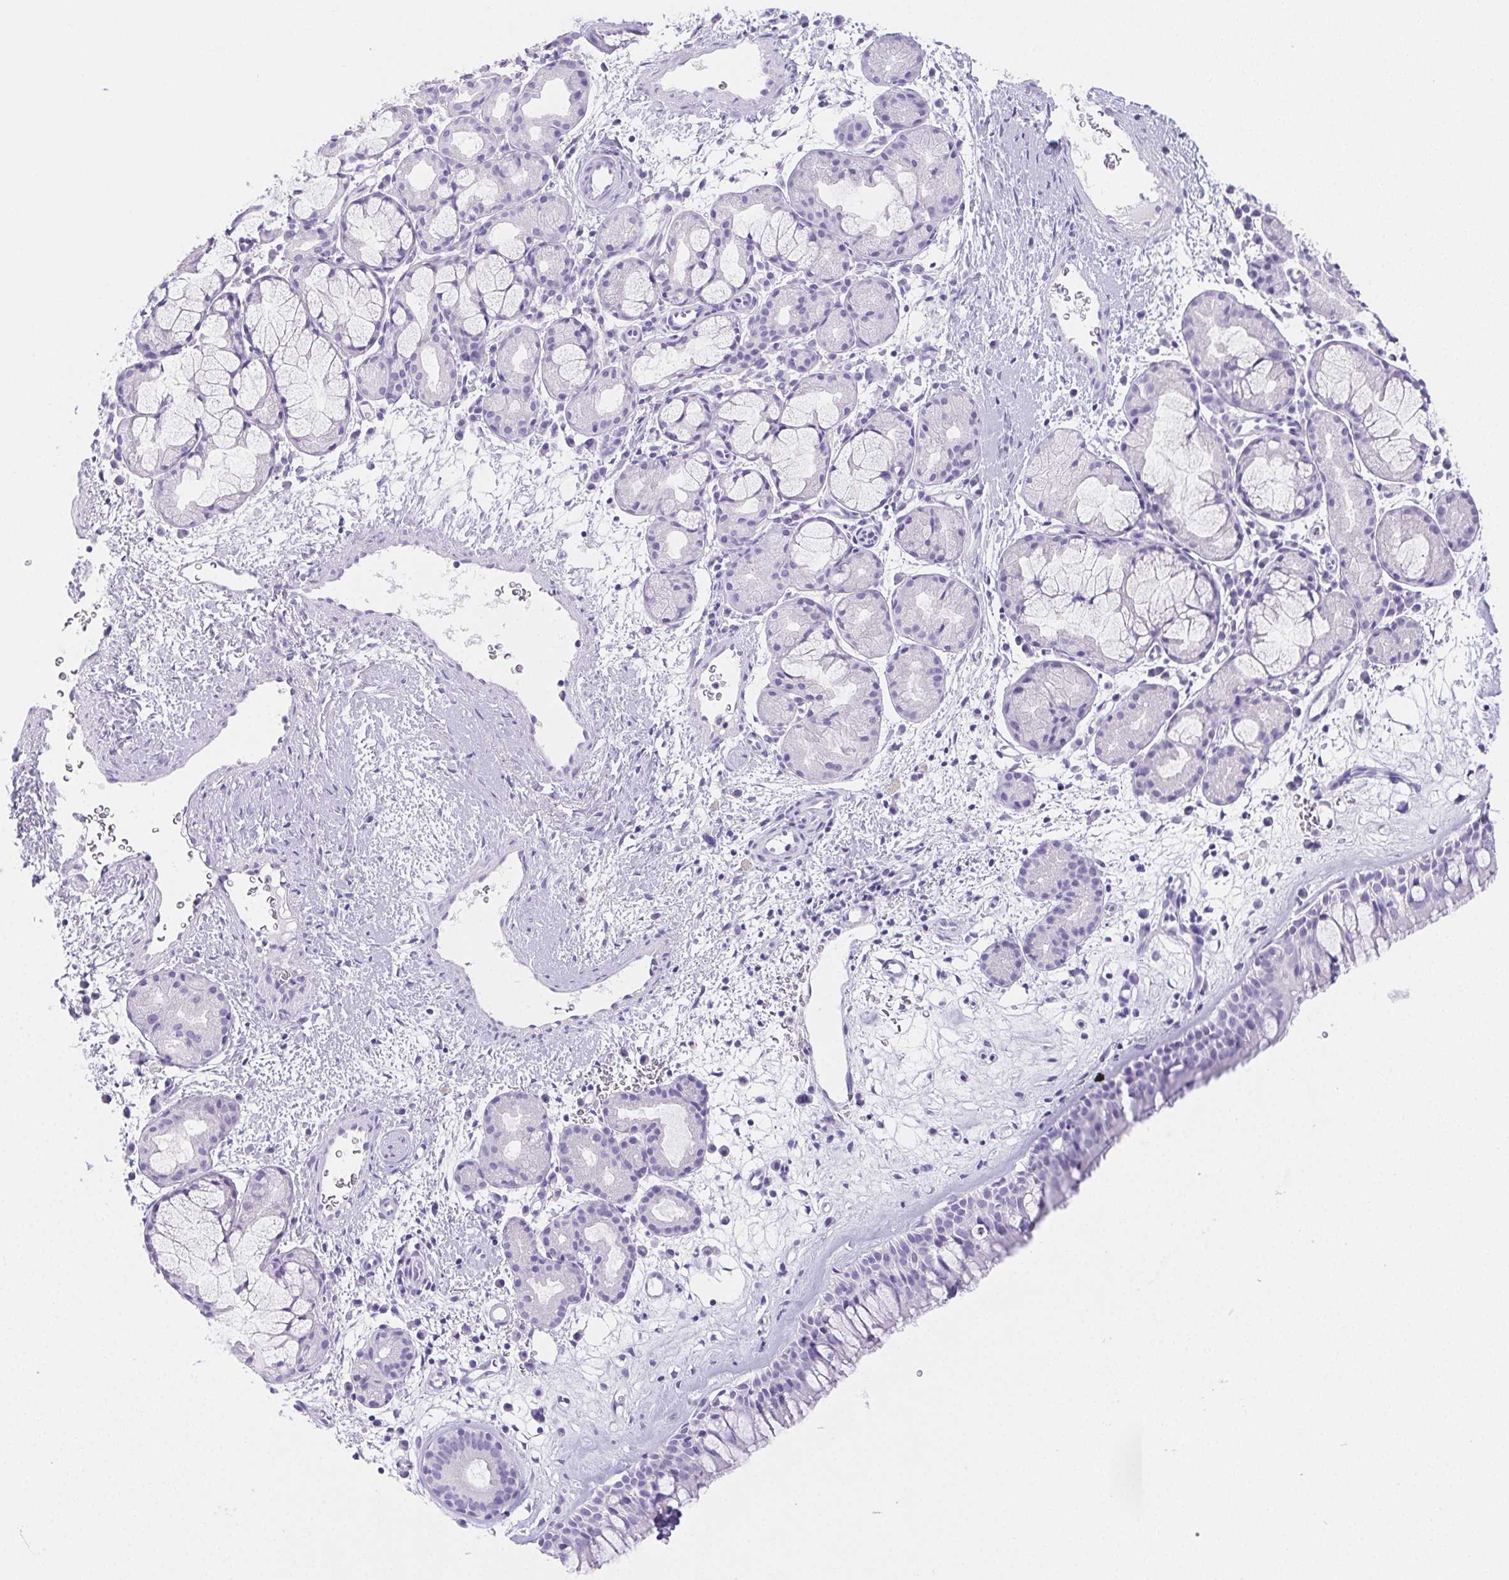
{"staining": {"intensity": "negative", "quantity": "none", "location": "none"}, "tissue": "nasopharynx", "cell_type": "Respiratory epithelial cells", "image_type": "normal", "snomed": [{"axis": "morphology", "description": "Normal tissue, NOS"}, {"axis": "topography", "description": "Nasopharynx"}], "caption": "High magnification brightfield microscopy of unremarkable nasopharynx stained with DAB (3,3'-diaminobenzidine) (brown) and counterstained with hematoxylin (blue): respiratory epithelial cells show no significant expression.", "gene": "PNLIP", "patient": {"sex": "male", "age": 65}}